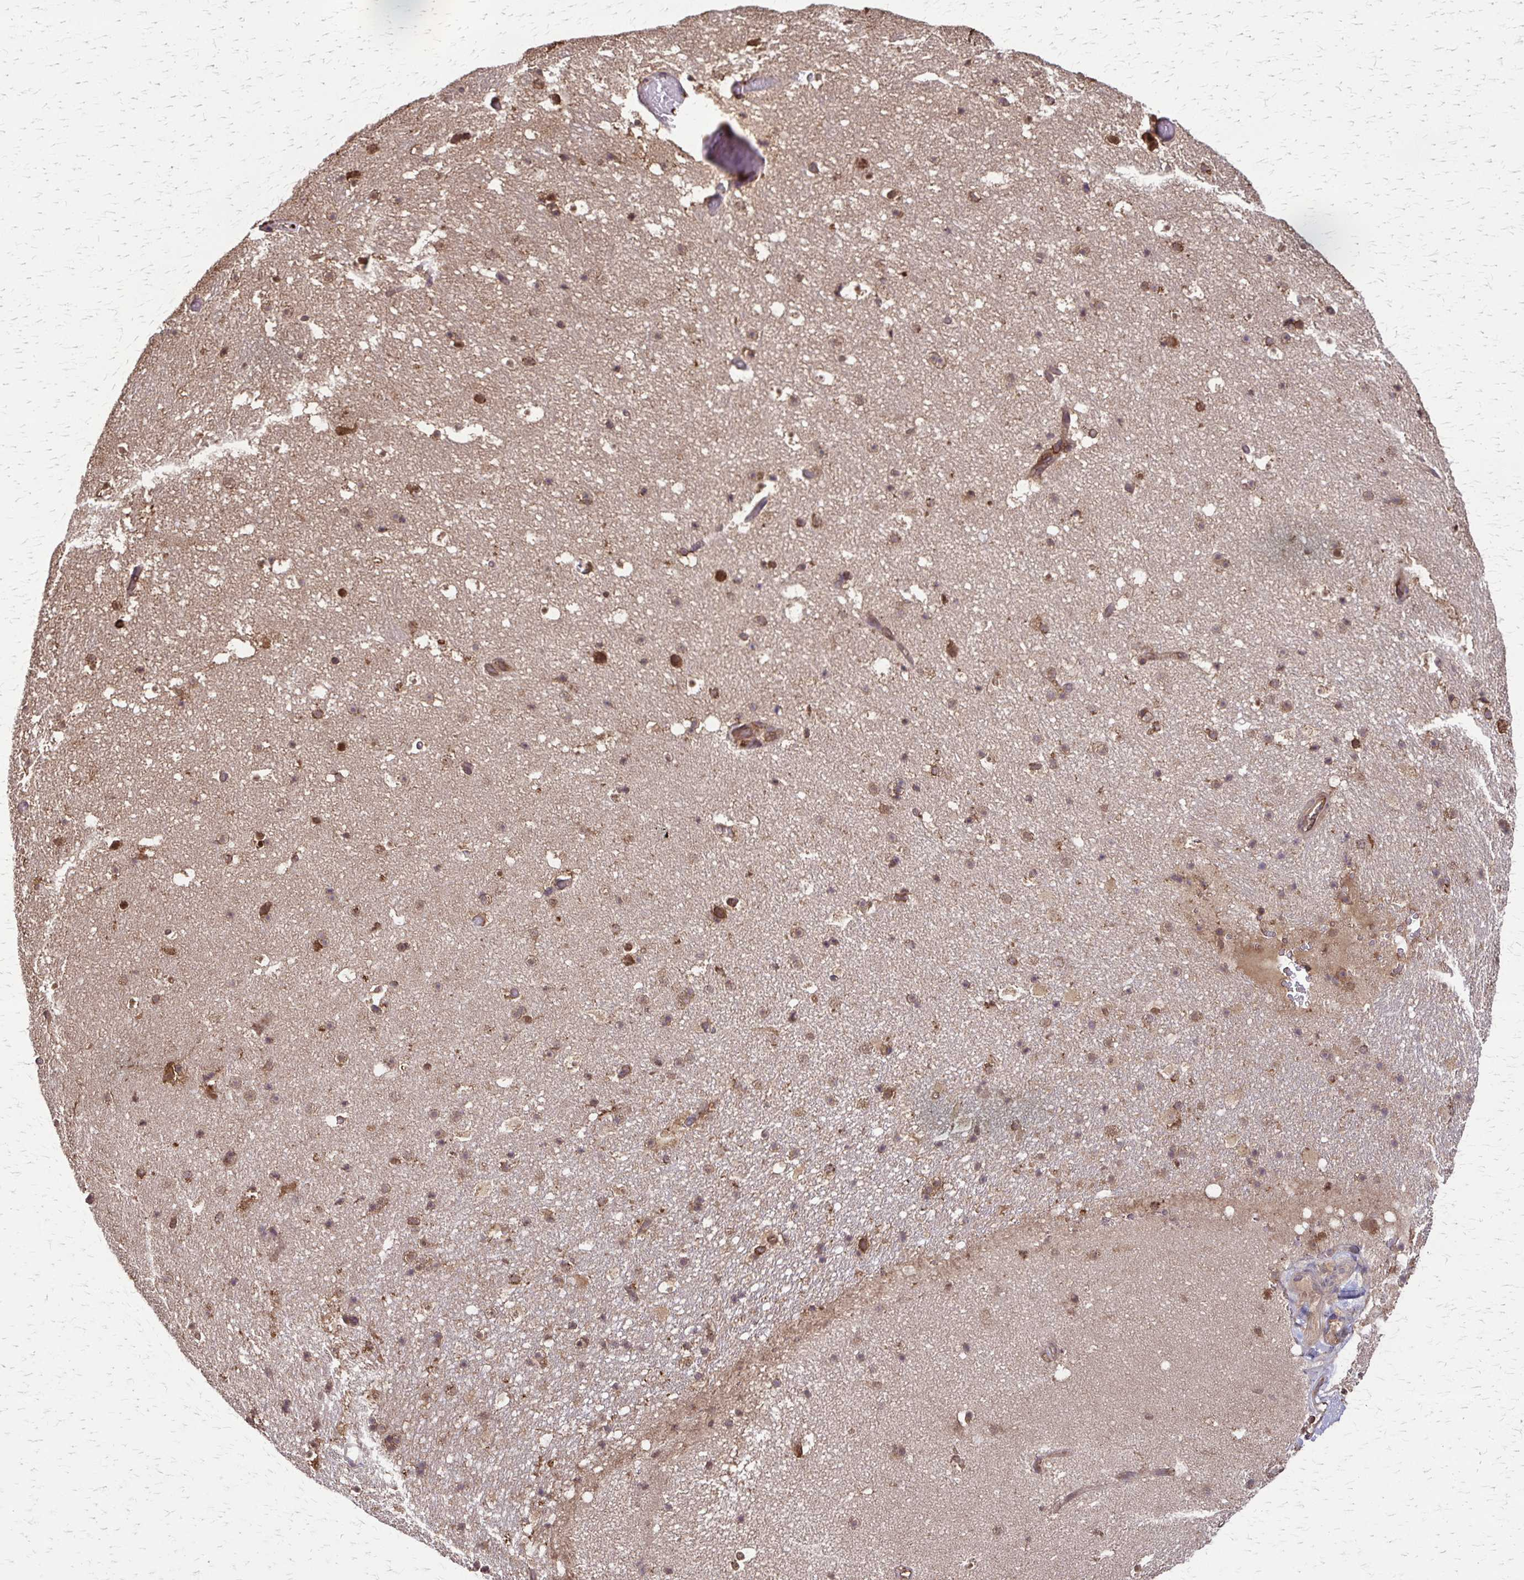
{"staining": {"intensity": "moderate", "quantity": "25%-75%", "location": "cytoplasmic/membranous,nuclear"}, "tissue": "hippocampus", "cell_type": "Glial cells", "image_type": "normal", "snomed": [{"axis": "morphology", "description": "Normal tissue, NOS"}, {"axis": "topography", "description": "Hippocampus"}], "caption": "Immunohistochemical staining of normal hippocampus exhibits 25%-75% levels of moderate cytoplasmic/membranous,nuclear protein staining in approximately 25%-75% of glial cells.", "gene": "EEF2", "patient": {"sex": "male", "age": 26}}